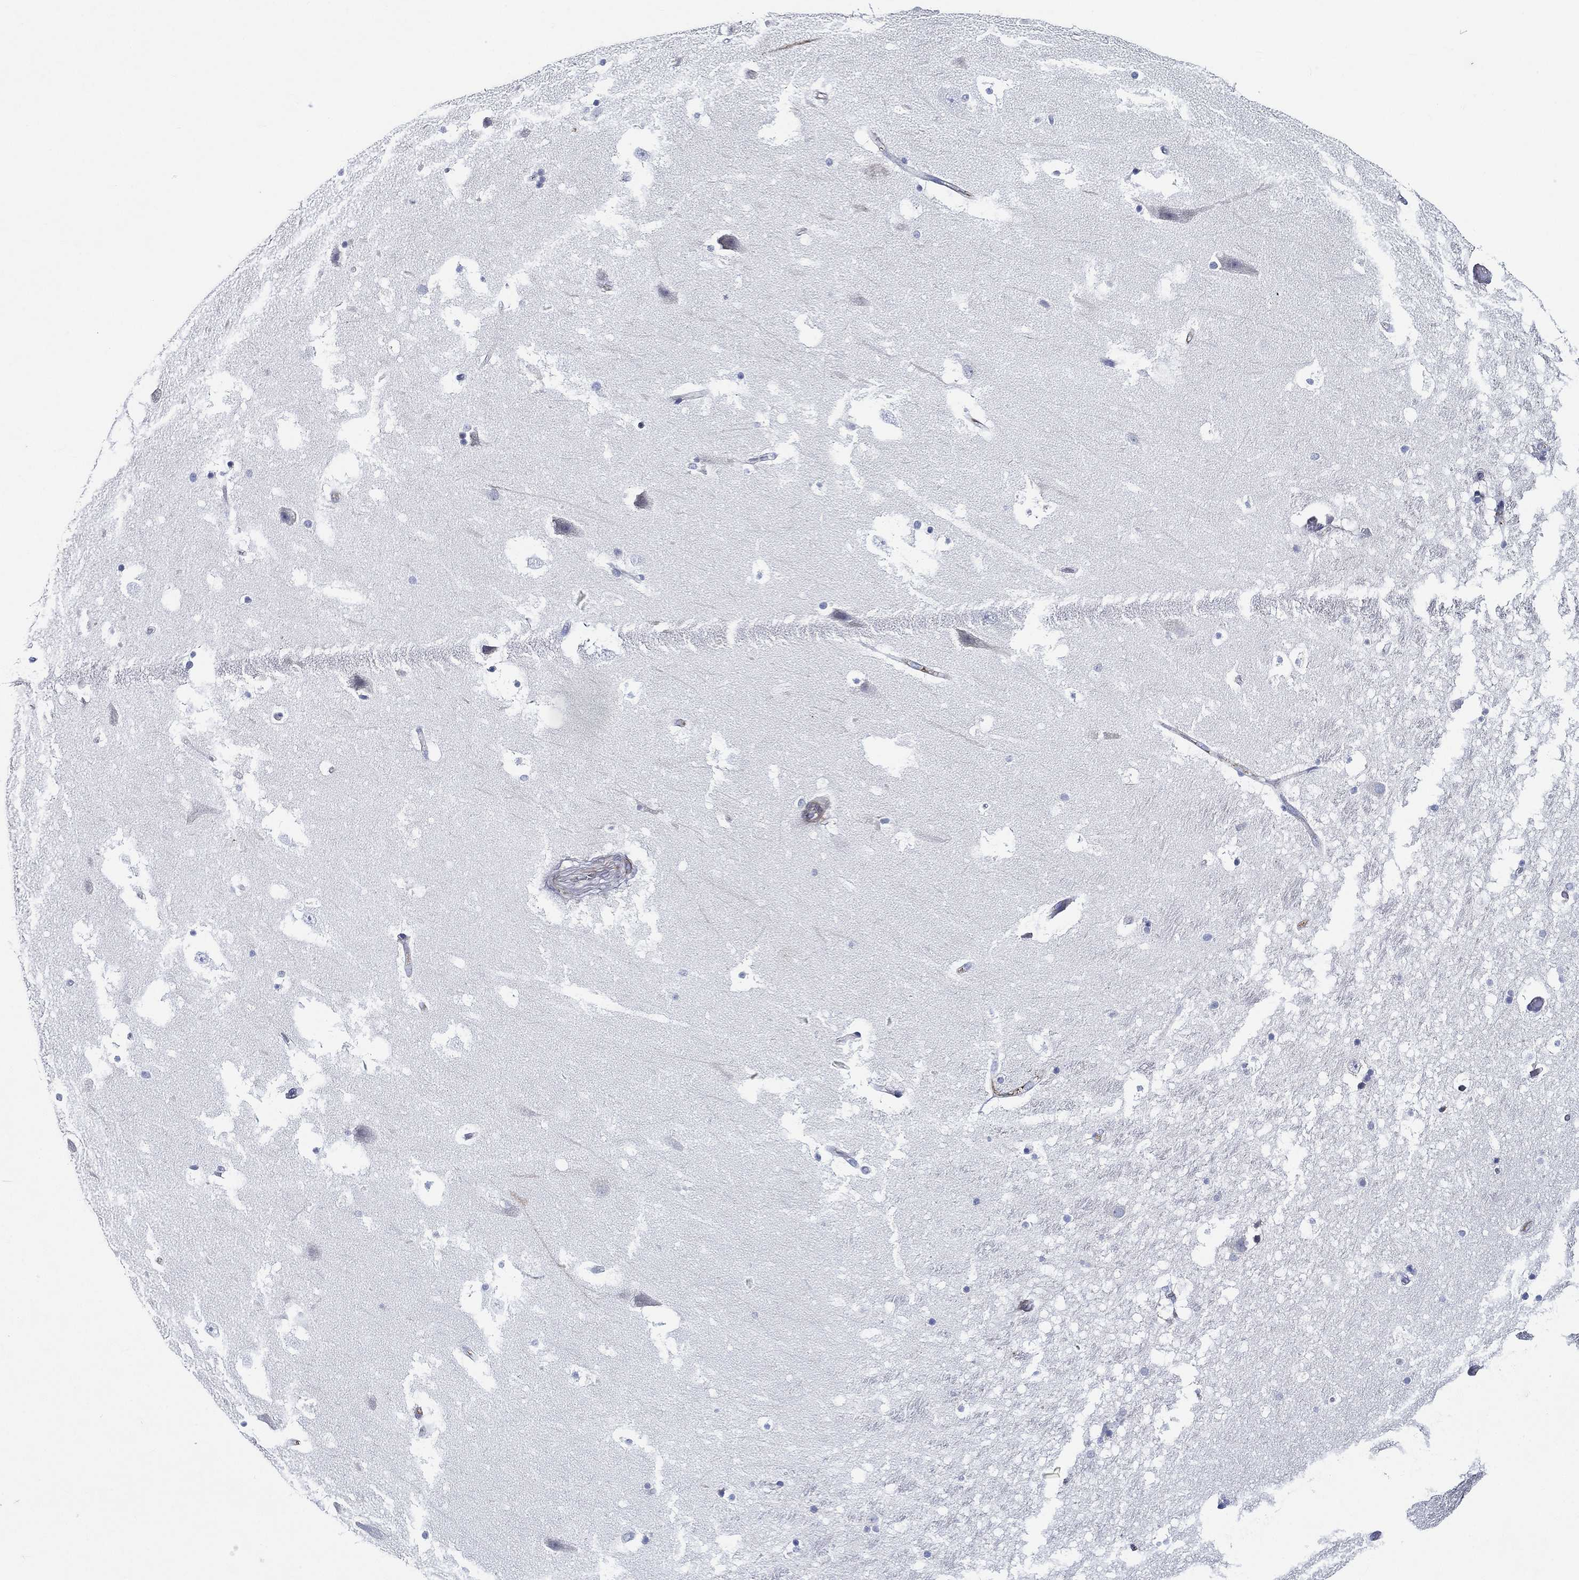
{"staining": {"intensity": "negative", "quantity": "none", "location": "none"}, "tissue": "hippocampus", "cell_type": "Glial cells", "image_type": "normal", "snomed": [{"axis": "morphology", "description": "Normal tissue, NOS"}, {"axis": "topography", "description": "Hippocampus"}], "caption": "This micrograph is of benign hippocampus stained with immunohistochemistry (IHC) to label a protein in brown with the nuclei are counter-stained blue. There is no positivity in glial cells. (DAB IHC, high magnification).", "gene": "TMPRSS11D", "patient": {"sex": "male", "age": 51}}